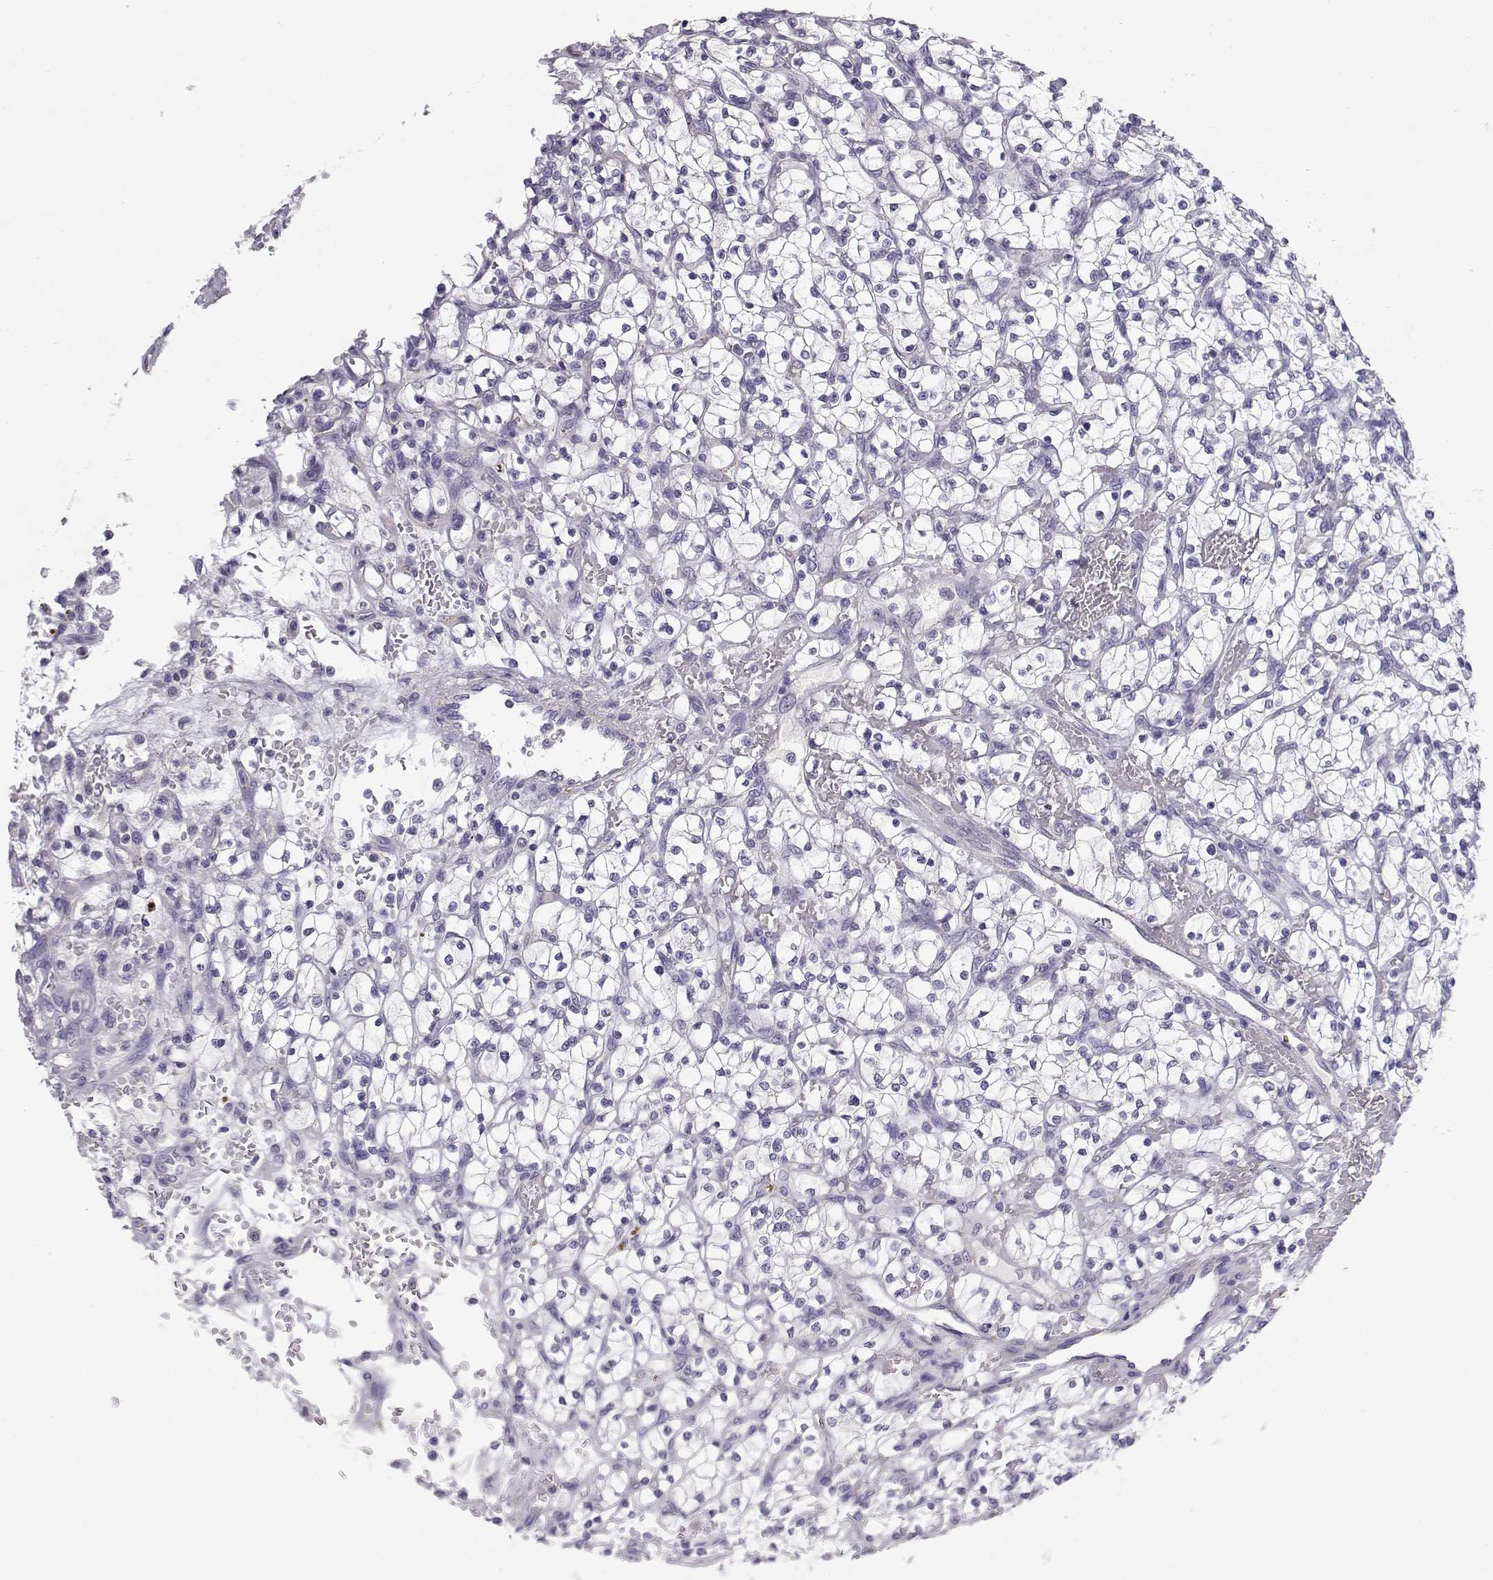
{"staining": {"intensity": "negative", "quantity": "none", "location": "none"}, "tissue": "renal cancer", "cell_type": "Tumor cells", "image_type": "cancer", "snomed": [{"axis": "morphology", "description": "Adenocarcinoma, NOS"}, {"axis": "topography", "description": "Kidney"}], "caption": "Protein analysis of renal adenocarcinoma displays no significant expression in tumor cells.", "gene": "ENDOU", "patient": {"sex": "female", "age": 64}}